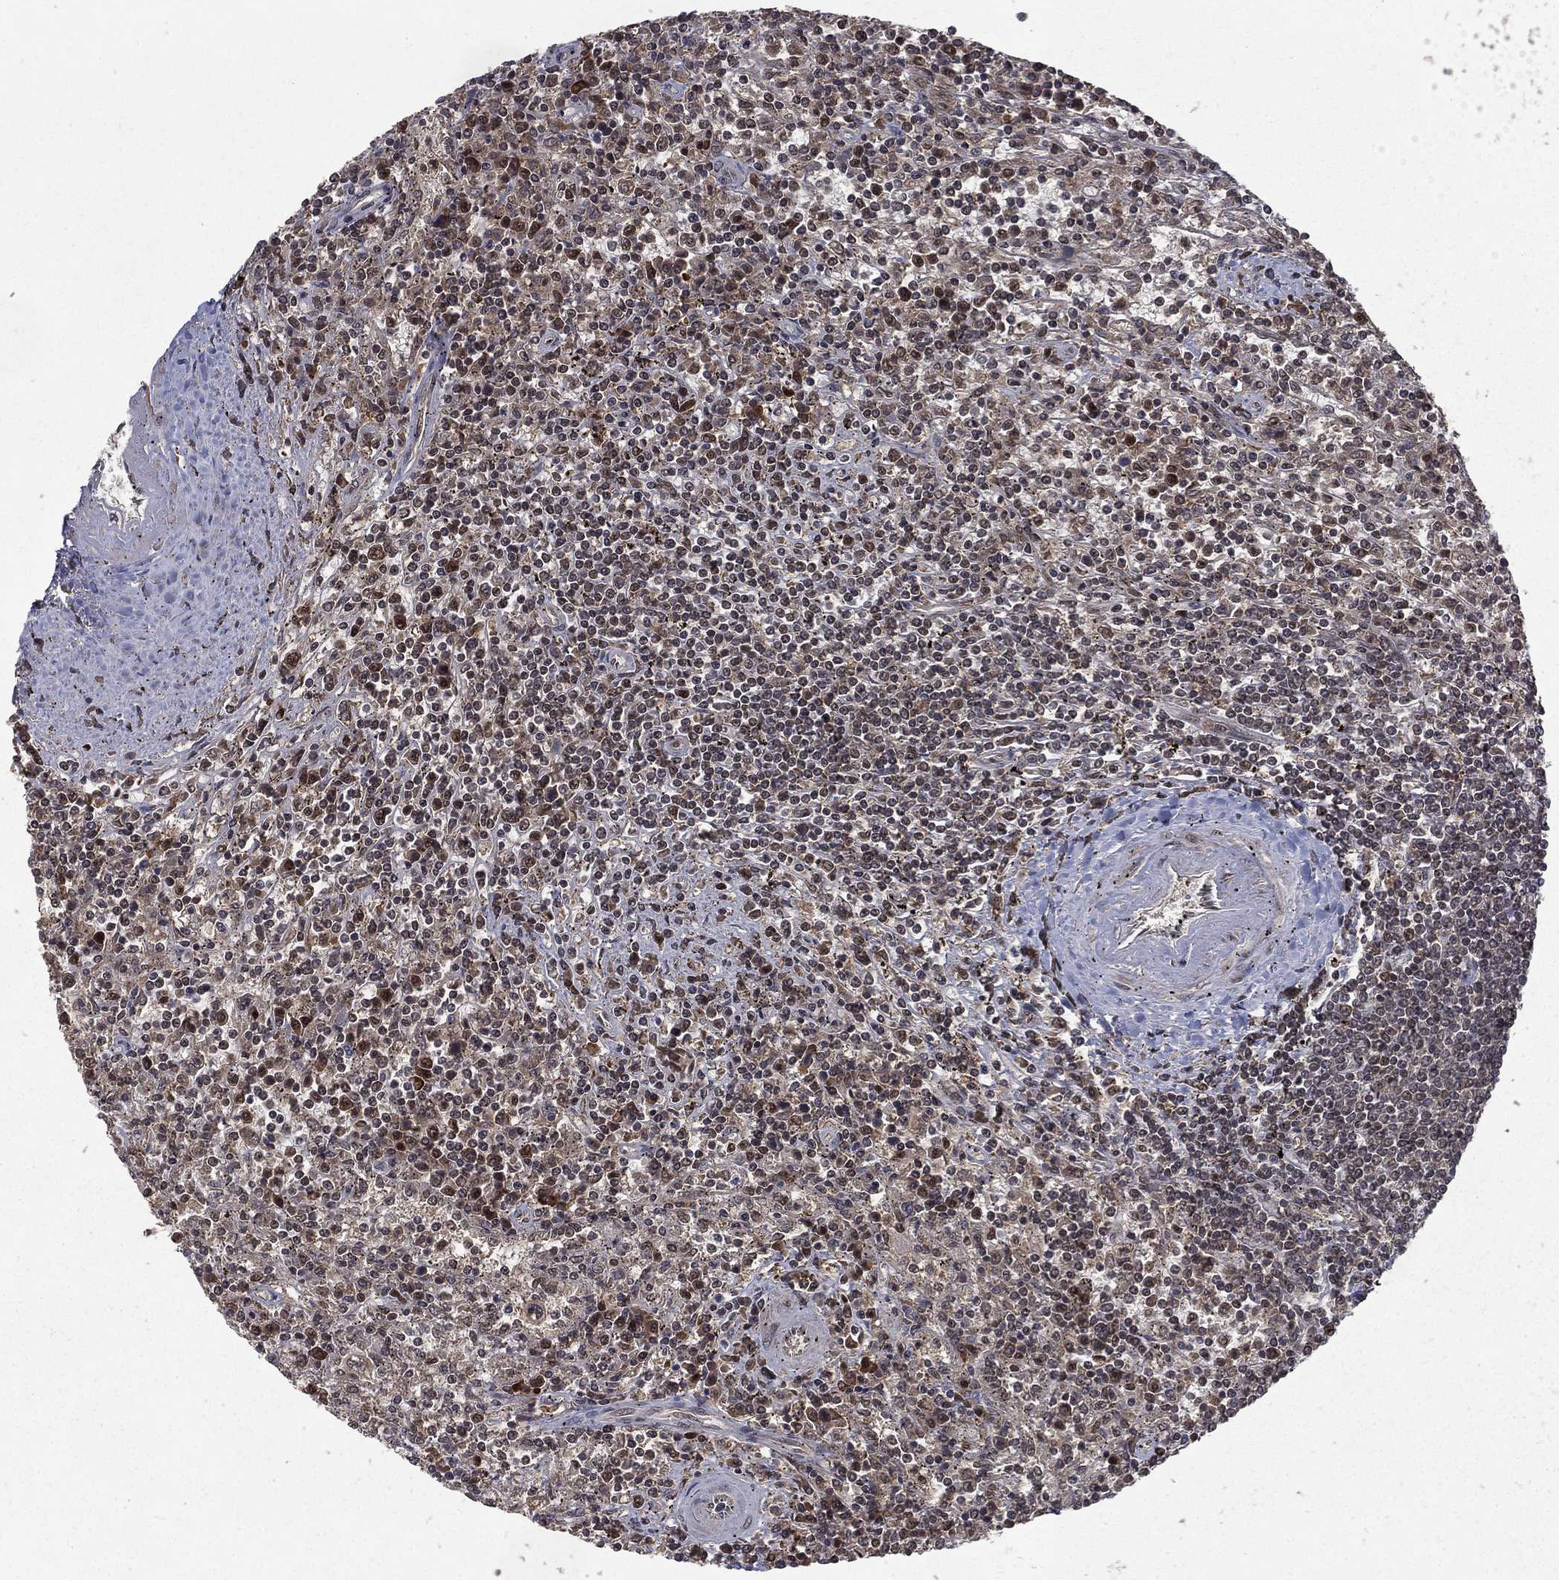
{"staining": {"intensity": "moderate", "quantity": "25%-75%", "location": "nuclear"}, "tissue": "lymphoma", "cell_type": "Tumor cells", "image_type": "cancer", "snomed": [{"axis": "morphology", "description": "Malignant lymphoma, non-Hodgkin's type, Low grade"}, {"axis": "topography", "description": "Spleen"}], "caption": "This histopathology image displays IHC staining of human lymphoma, with medium moderate nuclear staining in approximately 25%-75% of tumor cells.", "gene": "JMJD6", "patient": {"sex": "male", "age": 62}}